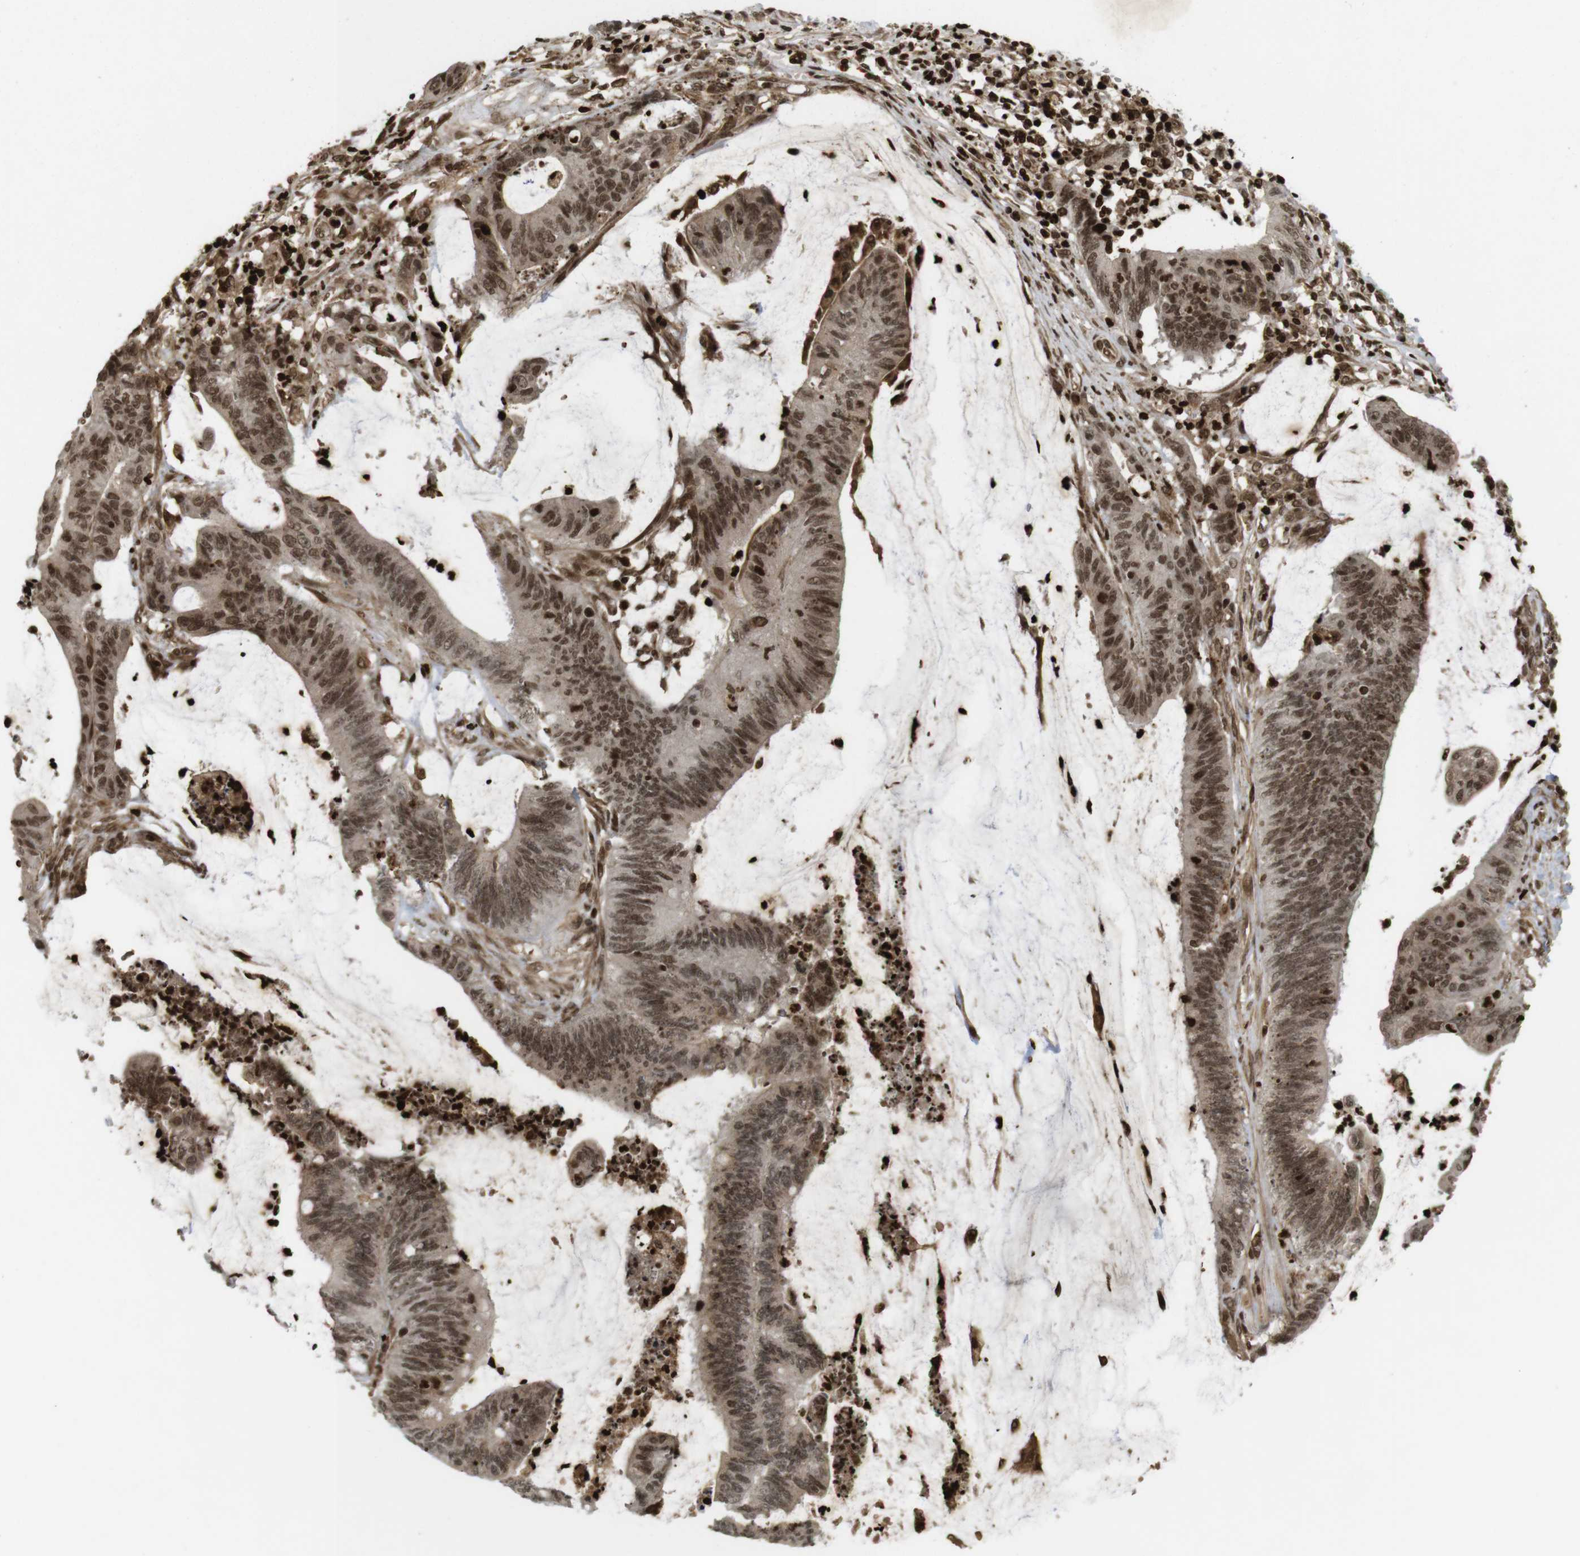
{"staining": {"intensity": "strong", "quantity": ">75%", "location": "cytoplasmic/membranous,nuclear"}, "tissue": "colorectal cancer", "cell_type": "Tumor cells", "image_type": "cancer", "snomed": [{"axis": "morphology", "description": "Adenocarcinoma, NOS"}, {"axis": "topography", "description": "Rectum"}], "caption": "High-magnification brightfield microscopy of colorectal cancer (adenocarcinoma) stained with DAB (3,3'-diaminobenzidine) (brown) and counterstained with hematoxylin (blue). tumor cells exhibit strong cytoplasmic/membranous and nuclear positivity is identified in approximately>75% of cells. (DAB (3,3'-diaminobenzidine) IHC, brown staining for protein, blue staining for nuclei).", "gene": "SP2", "patient": {"sex": "female", "age": 66}}